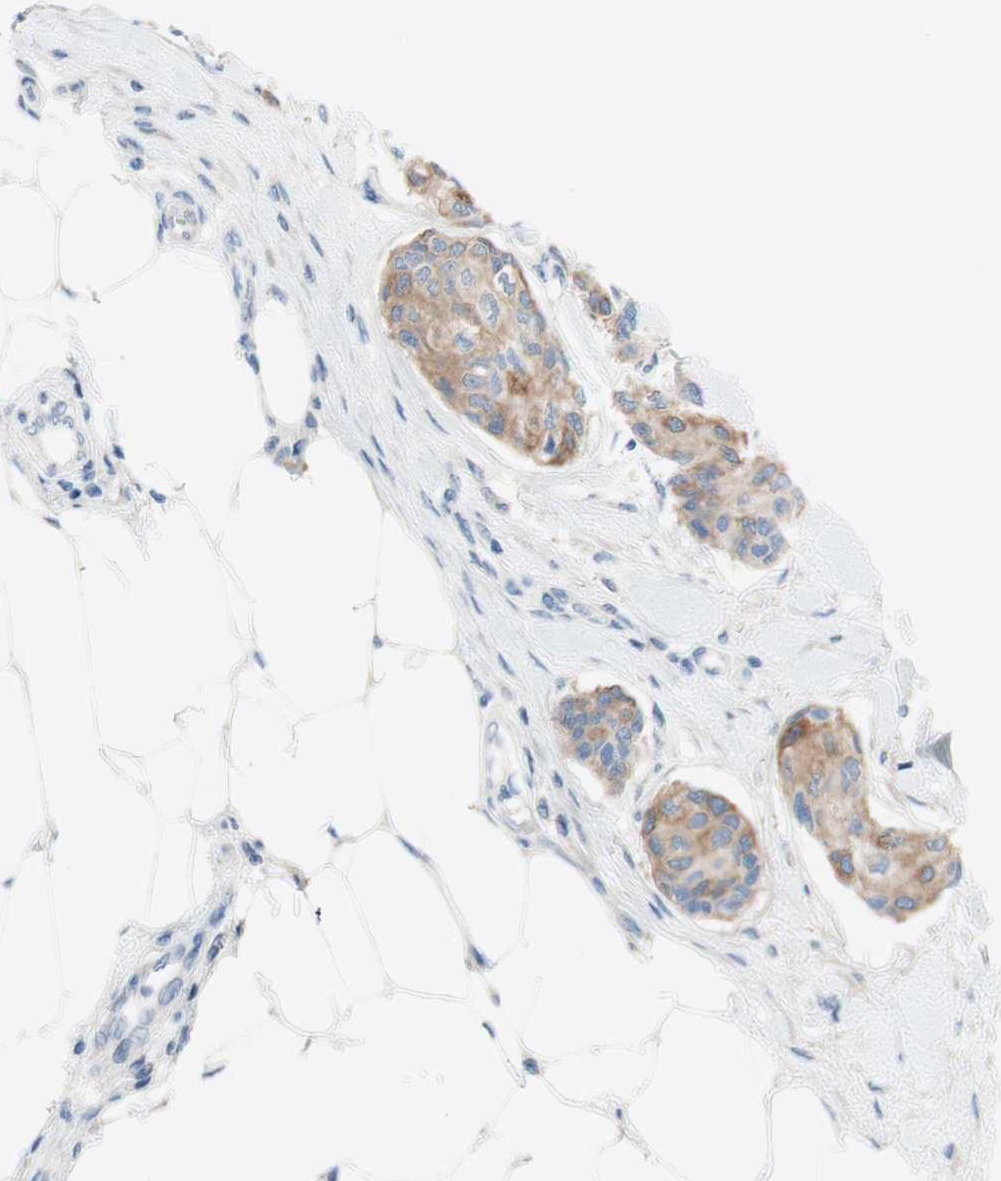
{"staining": {"intensity": "moderate", "quantity": "<25%", "location": "cytoplasmic/membranous"}, "tissue": "breast cancer", "cell_type": "Tumor cells", "image_type": "cancer", "snomed": [{"axis": "morphology", "description": "Duct carcinoma"}, {"axis": "topography", "description": "Breast"}], "caption": "Breast cancer (infiltrating ductal carcinoma) tissue demonstrates moderate cytoplasmic/membranous positivity in about <25% of tumor cells", "gene": "FDFT1", "patient": {"sex": "female", "age": 80}}